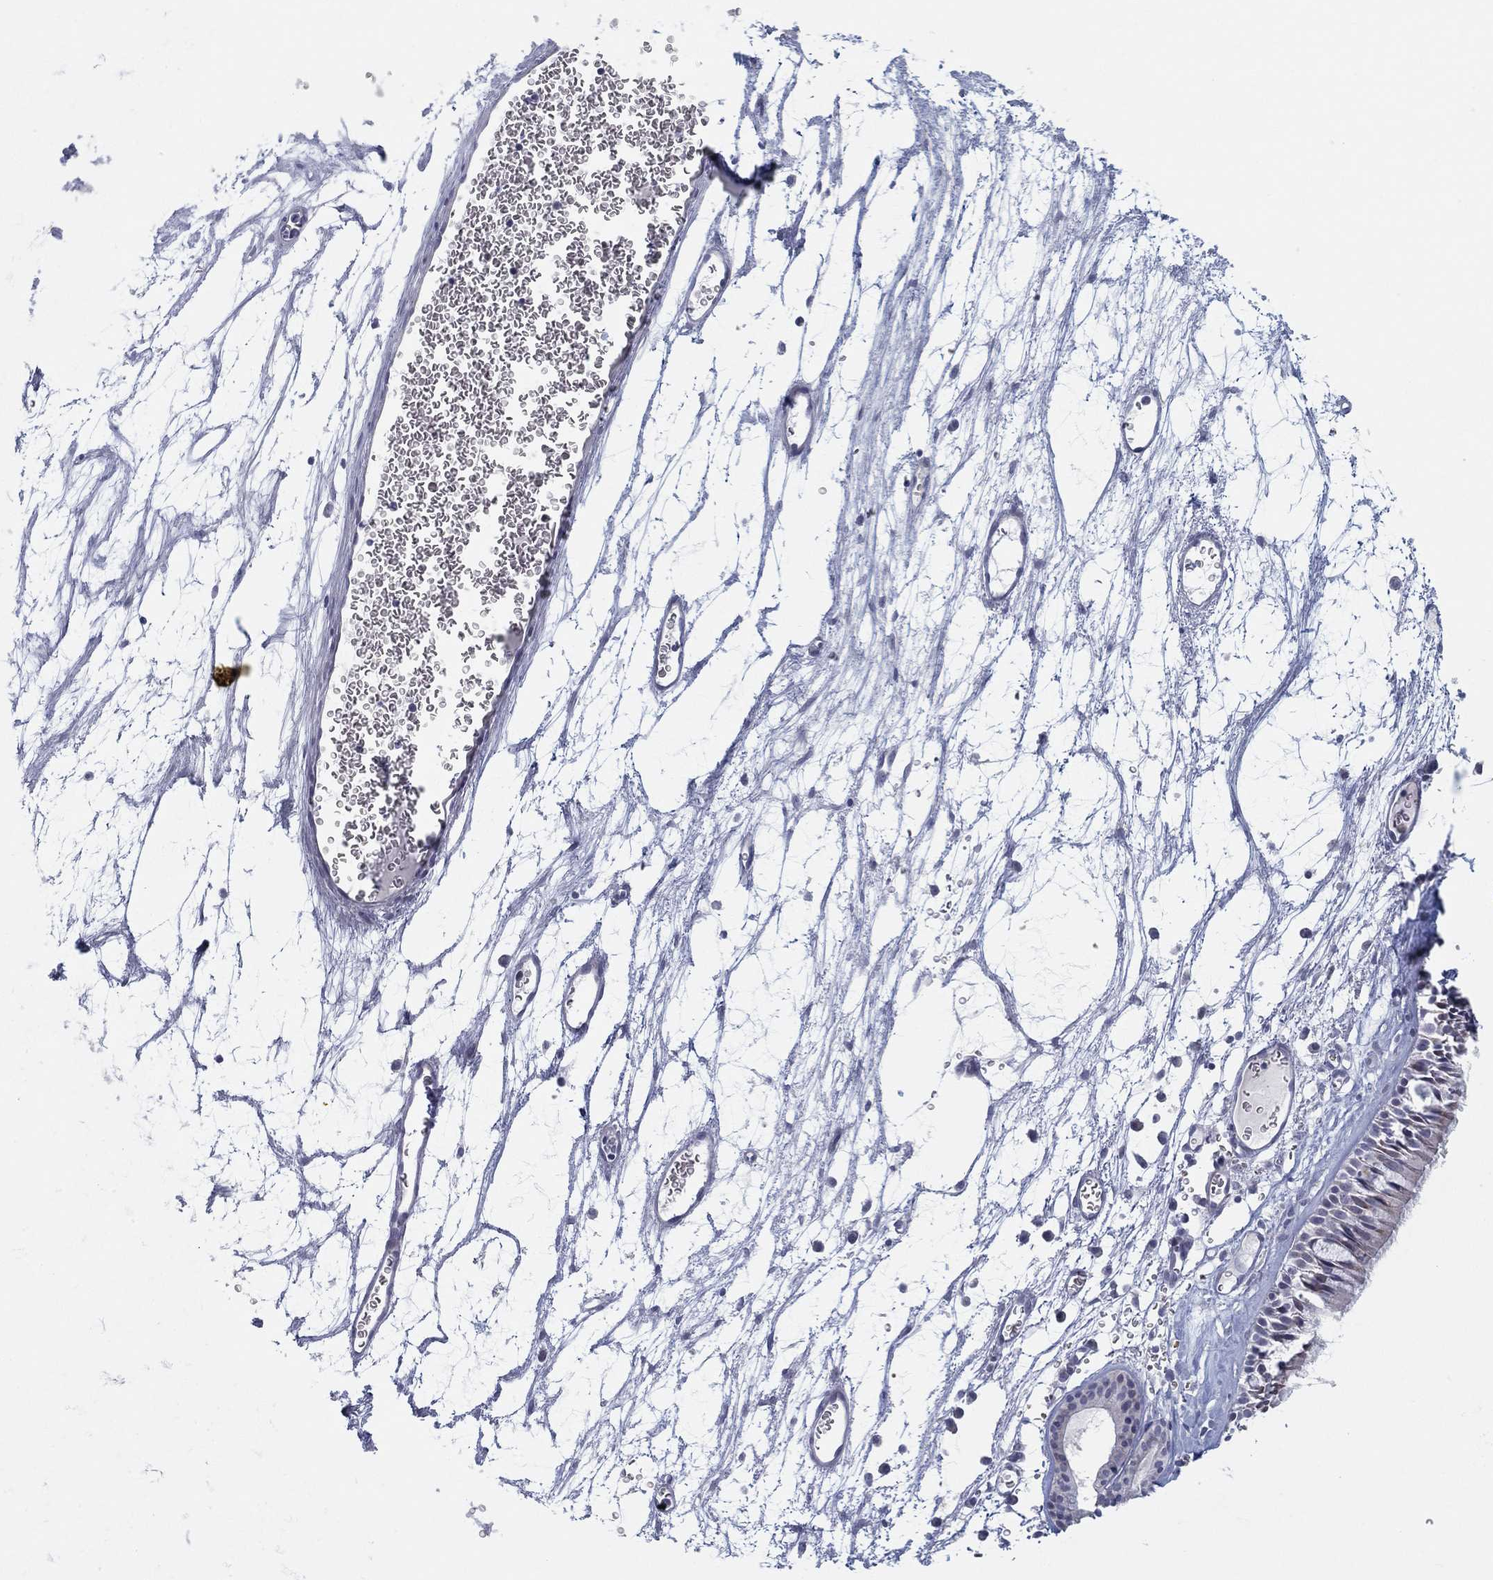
{"staining": {"intensity": "negative", "quantity": "none", "location": "none"}, "tissue": "nasopharynx", "cell_type": "Respiratory epithelial cells", "image_type": "normal", "snomed": [{"axis": "morphology", "description": "Normal tissue, NOS"}, {"axis": "topography", "description": "Nasopharynx"}], "caption": "This is a image of IHC staining of normal nasopharynx, which shows no expression in respiratory epithelial cells.", "gene": "HEATR4", "patient": {"sex": "male", "age": 69}}